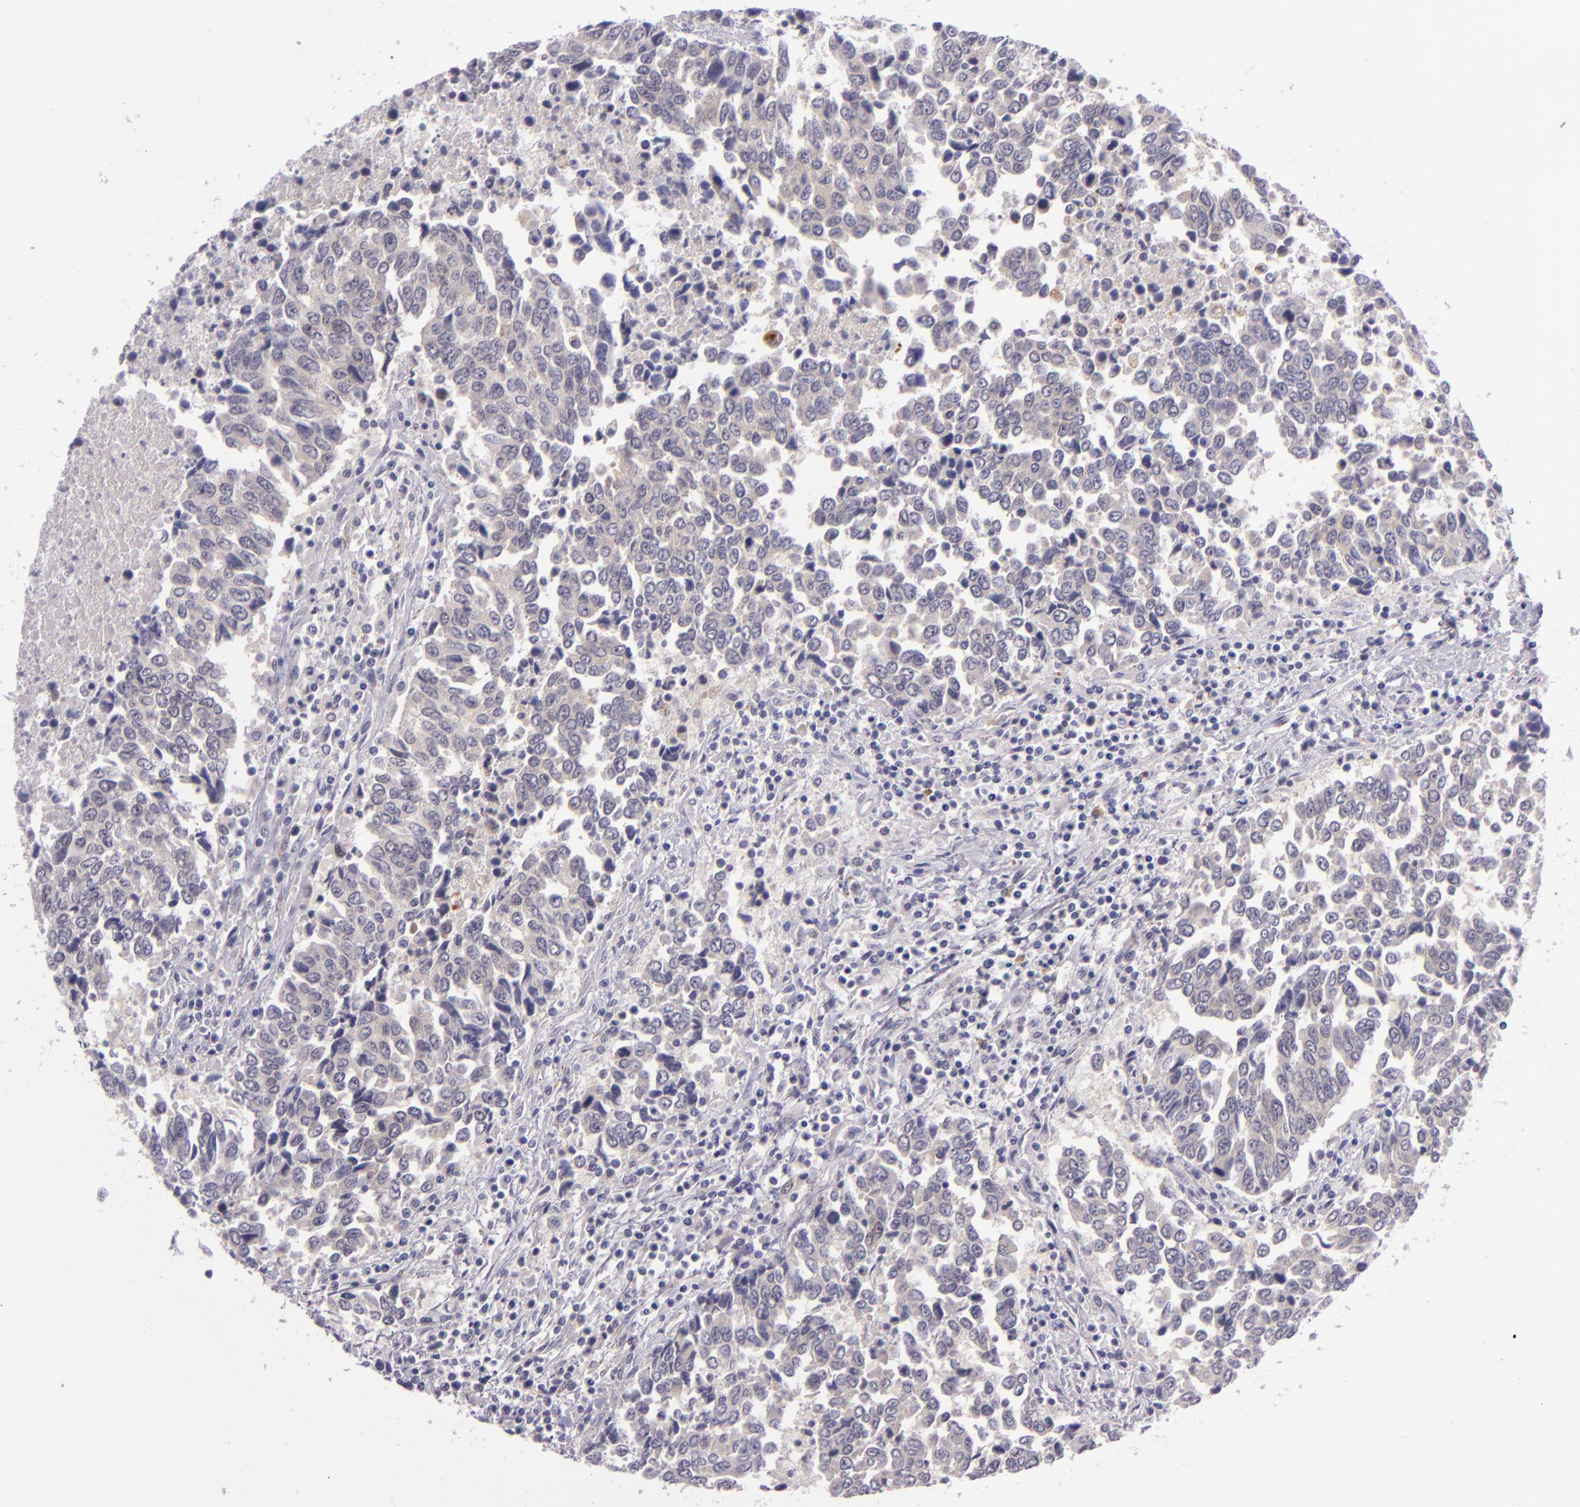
{"staining": {"intensity": "negative", "quantity": "none", "location": "none"}, "tissue": "urothelial cancer", "cell_type": "Tumor cells", "image_type": "cancer", "snomed": [{"axis": "morphology", "description": "Urothelial carcinoma, High grade"}, {"axis": "topography", "description": "Urinary bladder"}], "caption": "Immunohistochemical staining of human urothelial carcinoma (high-grade) reveals no significant staining in tumor cells.", "gene": "CSE1L", "patient": {"sex": "male", "age": 86}}